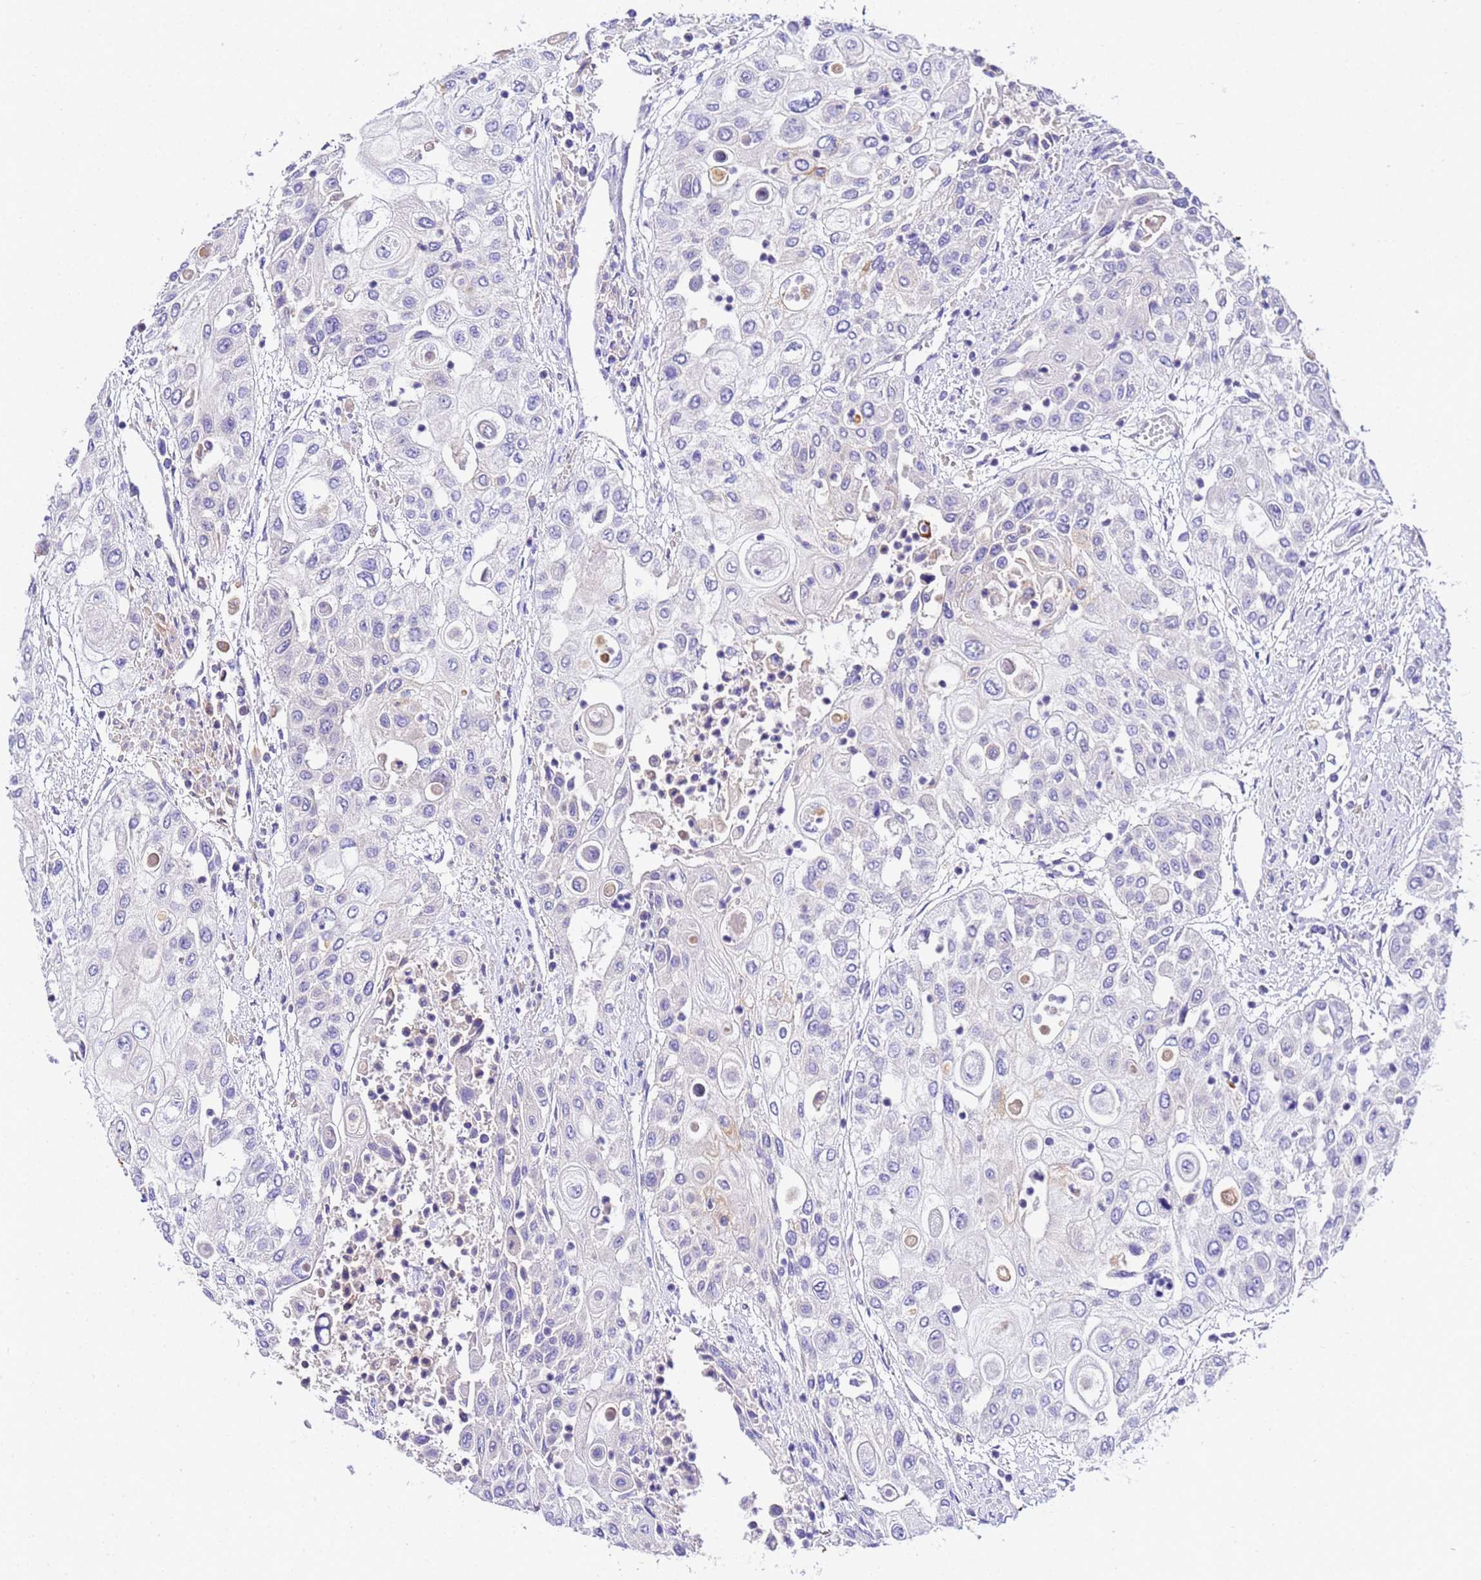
{"staining": {"intensity": "negative", "quantity": "none", "location": "none"}, "tissue": "urothelial cancer", "cell_type": "Tumor cells", "image_type": "cancer", "snomed": [{"axis": "morphology", "description": "Urothelial carcinoma, High grade"}, {"axis": "topography", "description": "Urinary bladder"}], "caption": "Tumor cells show no significant protein positivity in high-grade urothelial carcinoma. The staining is performed using DAB brown chromogen with nuclei counter-stained in using hematoxylin.", "gene": "MTERF1", "patient": {"sex": "female", "age": 79}}